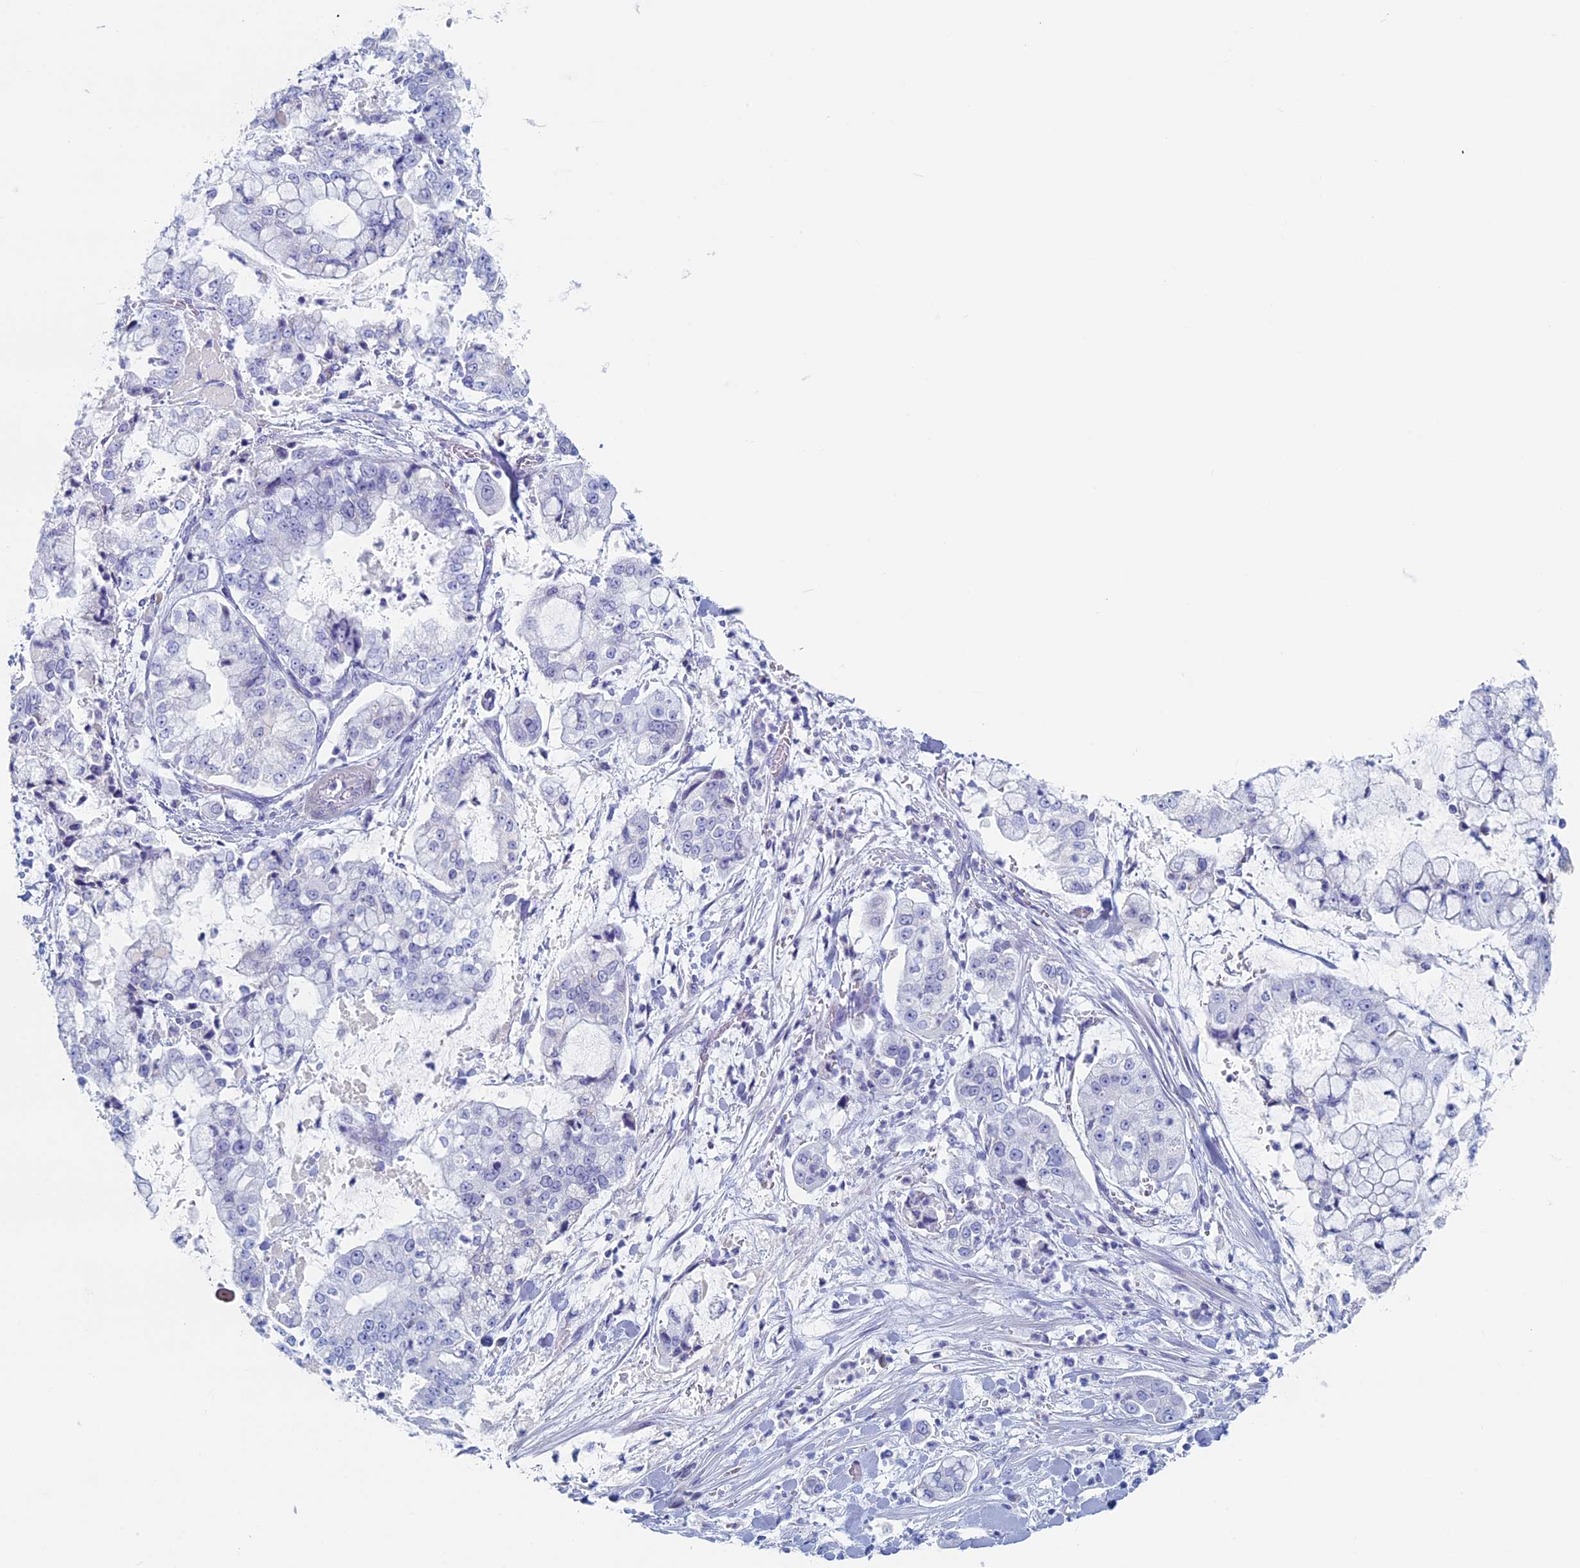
{"staining": {"intensity": "negative", "quantity": "none", "location": "none"}, "tissue": "stomach cancer", "cell_type": "Tumor cells", "image_type": "cancer", "snomed": [{"axis": "morphology", "description": "Adenocarcinoma, NOS"}, {"axis": "topography", "description": "Stomach"}], "caption": "Stomach adenocarcinoma was stained to show a protein in brown. There is no significant positivity in tumor cells.", "gene": "MAGEB6", "patient": {"sex": "male", "age": 76}}